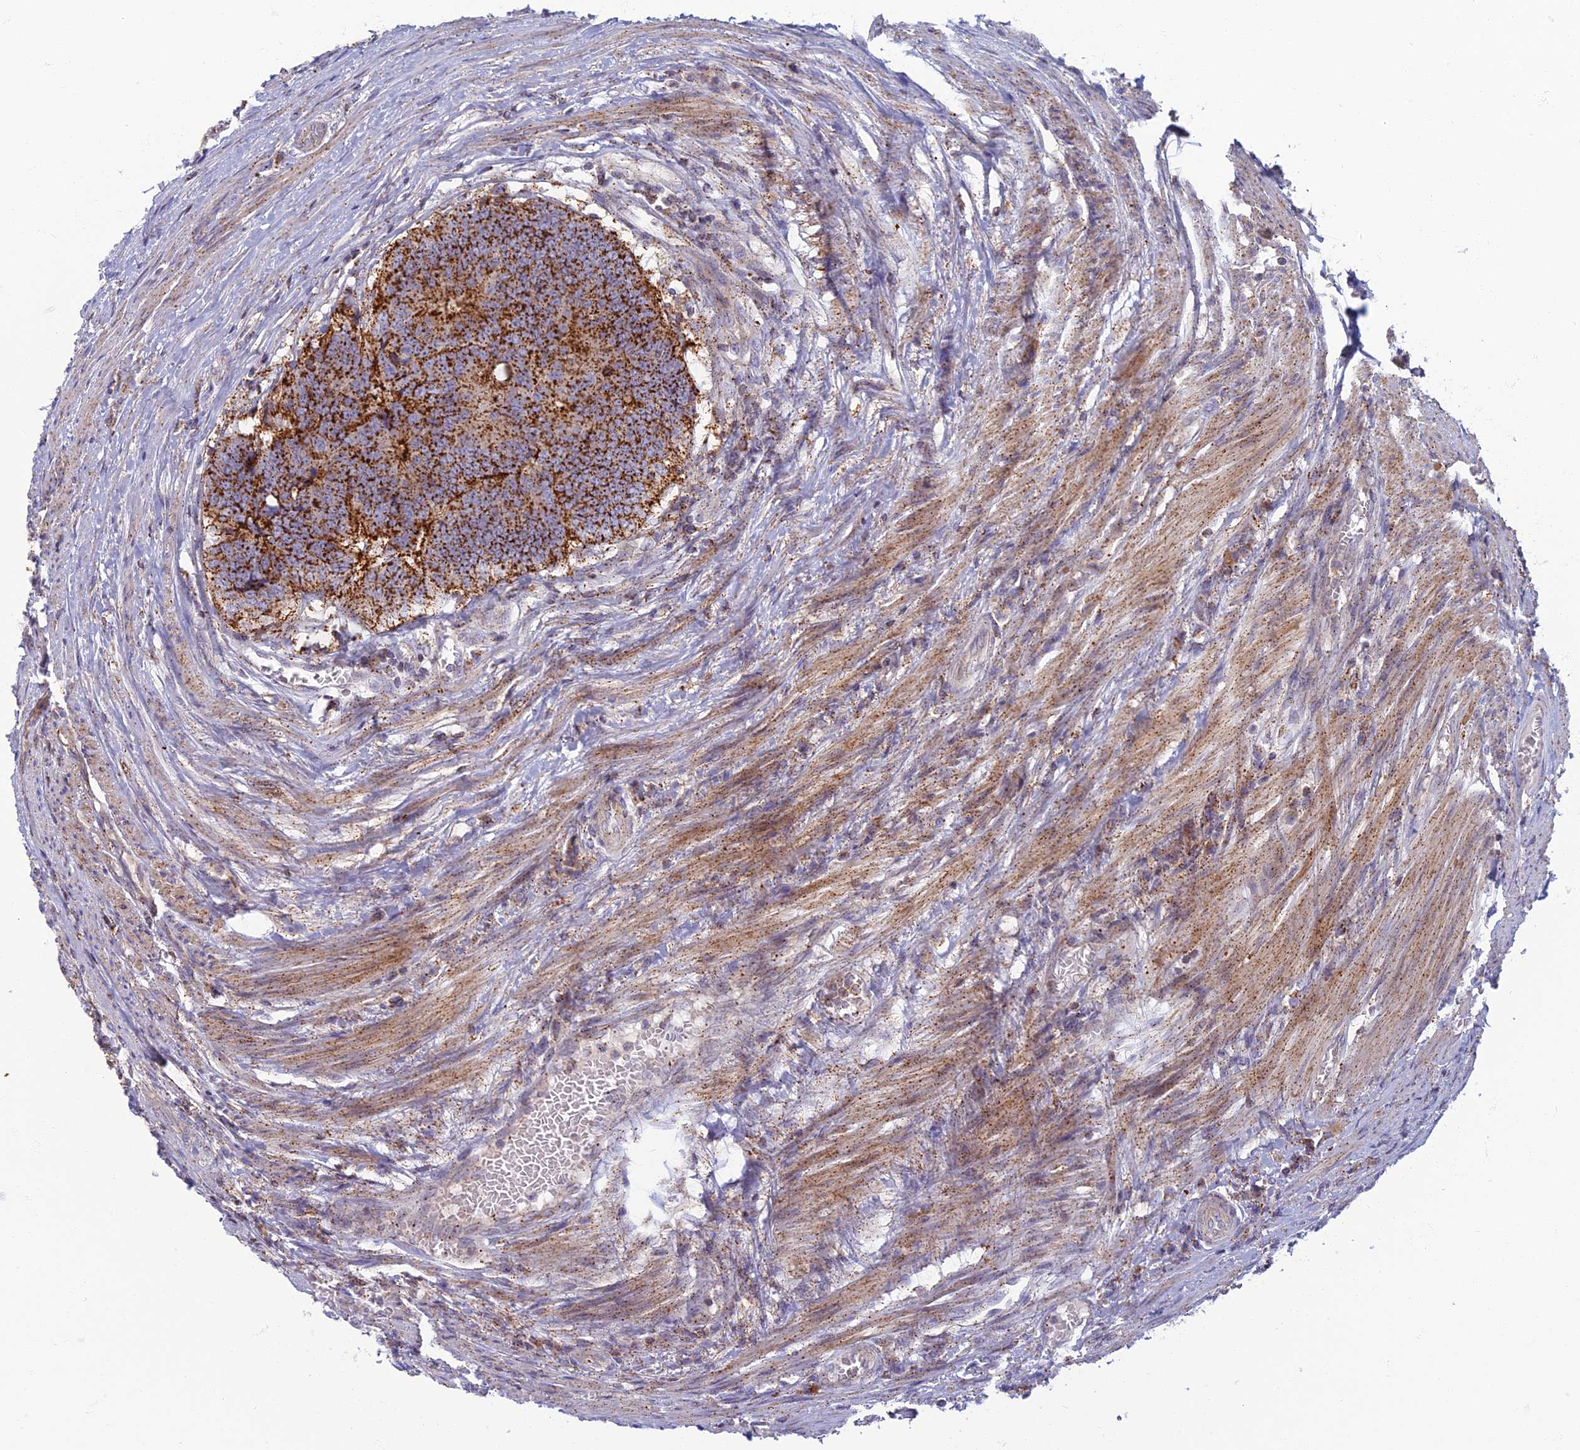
{"staining": {"intensity": "strong", "quantity": ">75%", "location": "cytoplasmic/membranous"}, "tissue": "colorectal cancer", "cell_type": "Tumor cells", "image_type": "cancer", "snomed": [{"axis": "morphology", "description": "Adenocarcinoma, NOS"}, {"axis": "topography", "description": "Rectum"}], "caption": "Tumor cells display high levels of strong cytoplasmic/membranous positivity in about >75% of cells in human colorectal adenocarcinoma.", "gene": "CHMP4B", "patient": {"sex": "male", "age": 84}}